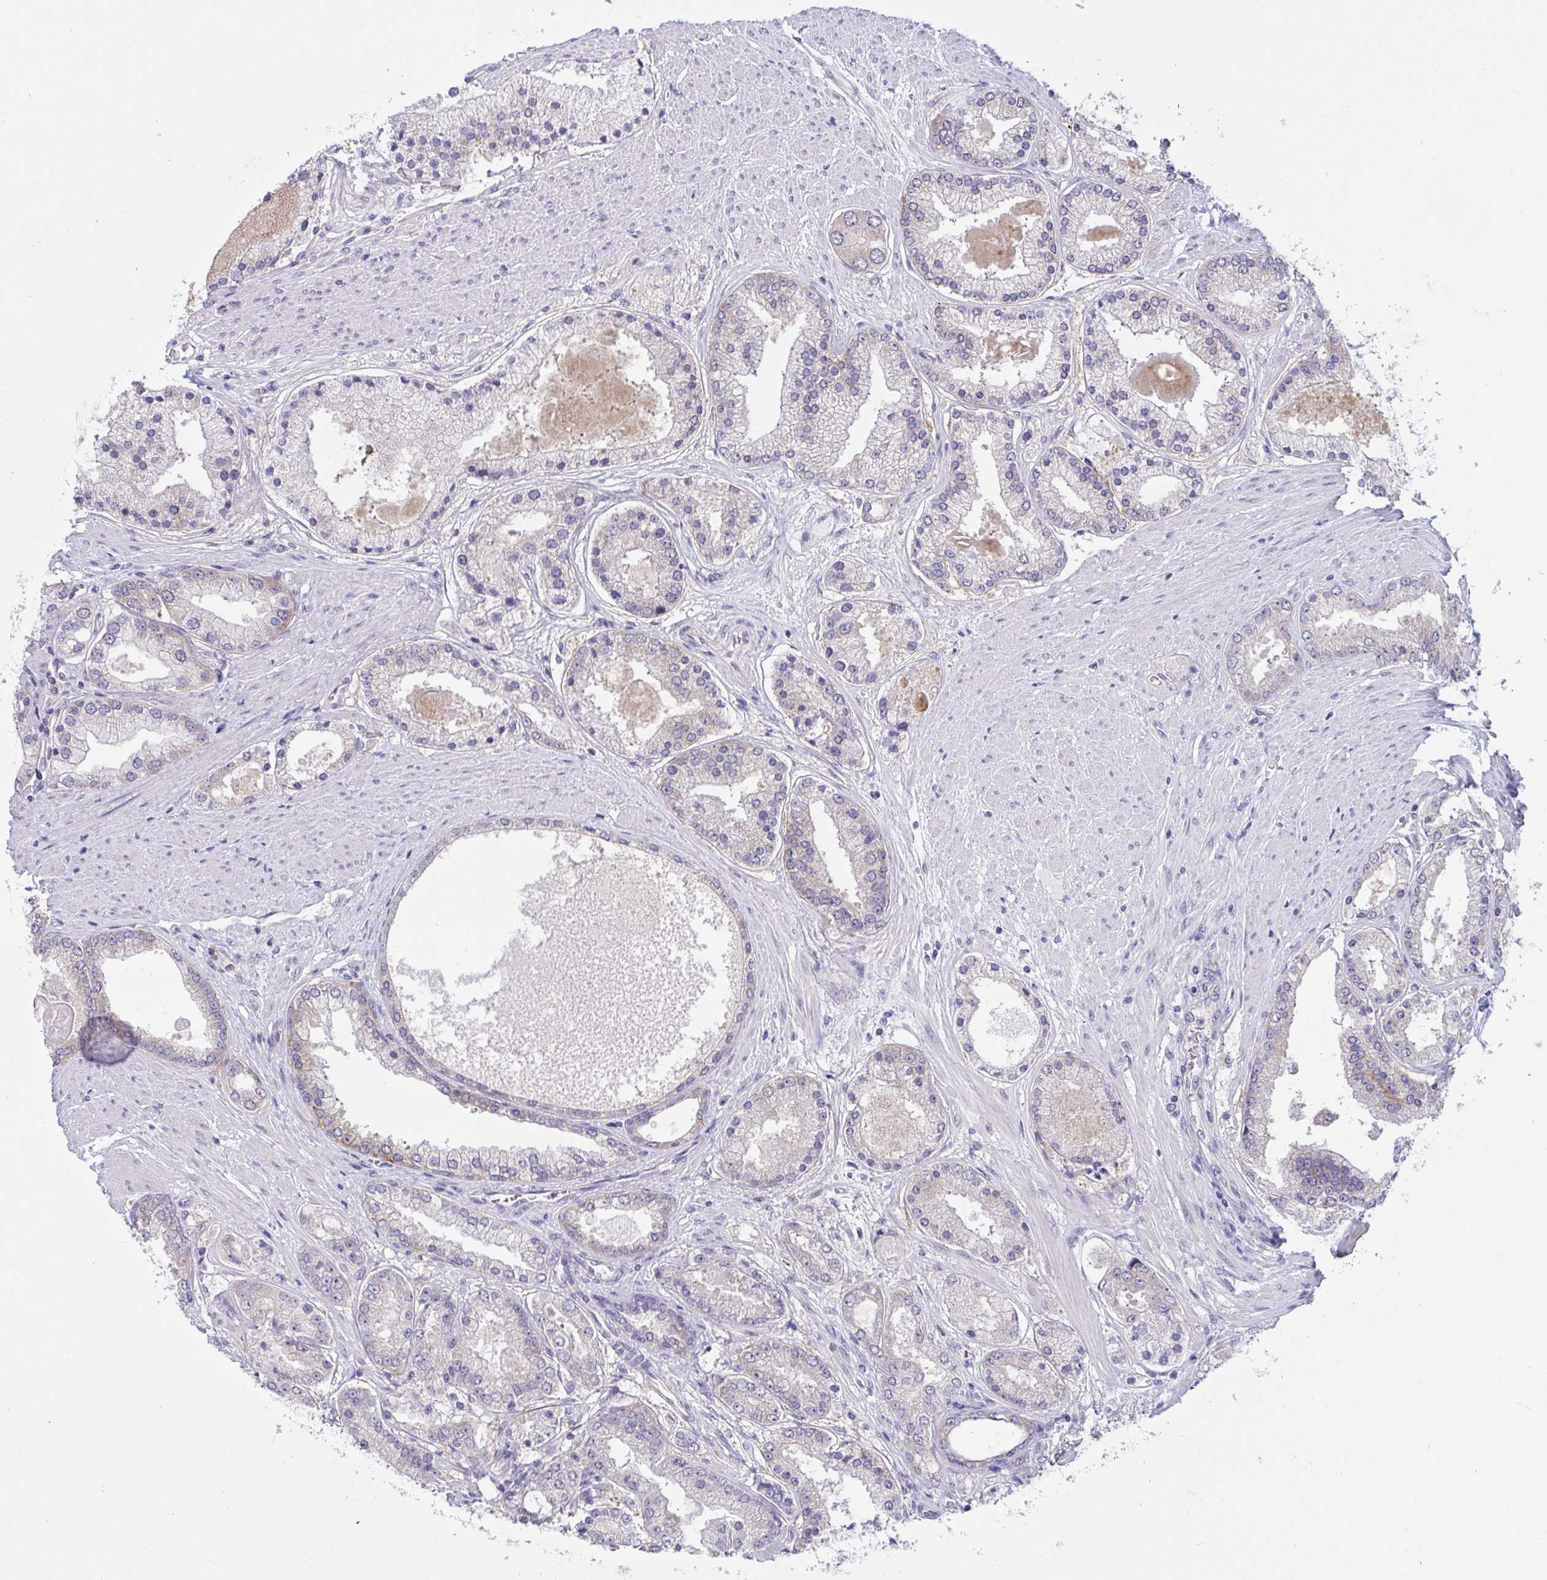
{"staining": {"intensity": "negative", "quantity": "none", "location": "none"}, "tissue": "prostate cancer", "cell_type": "Tumor cells", "image_type": "cancer", "snomed": [{"axis": "morphology", "description": "Adenocarcinoma, High grade"}, {"axis": "topography", "description": "Prostate"}], "caption": "Immunohistochemistry (IHC) photomicrograph of human prostate cancer (adenocarcinoma (high-grade)) stained for a protein (brown), which reveals no expression in tumor cells.", "gene": "TMEM41A", "patient": {"sex": "male", "age": 67}}